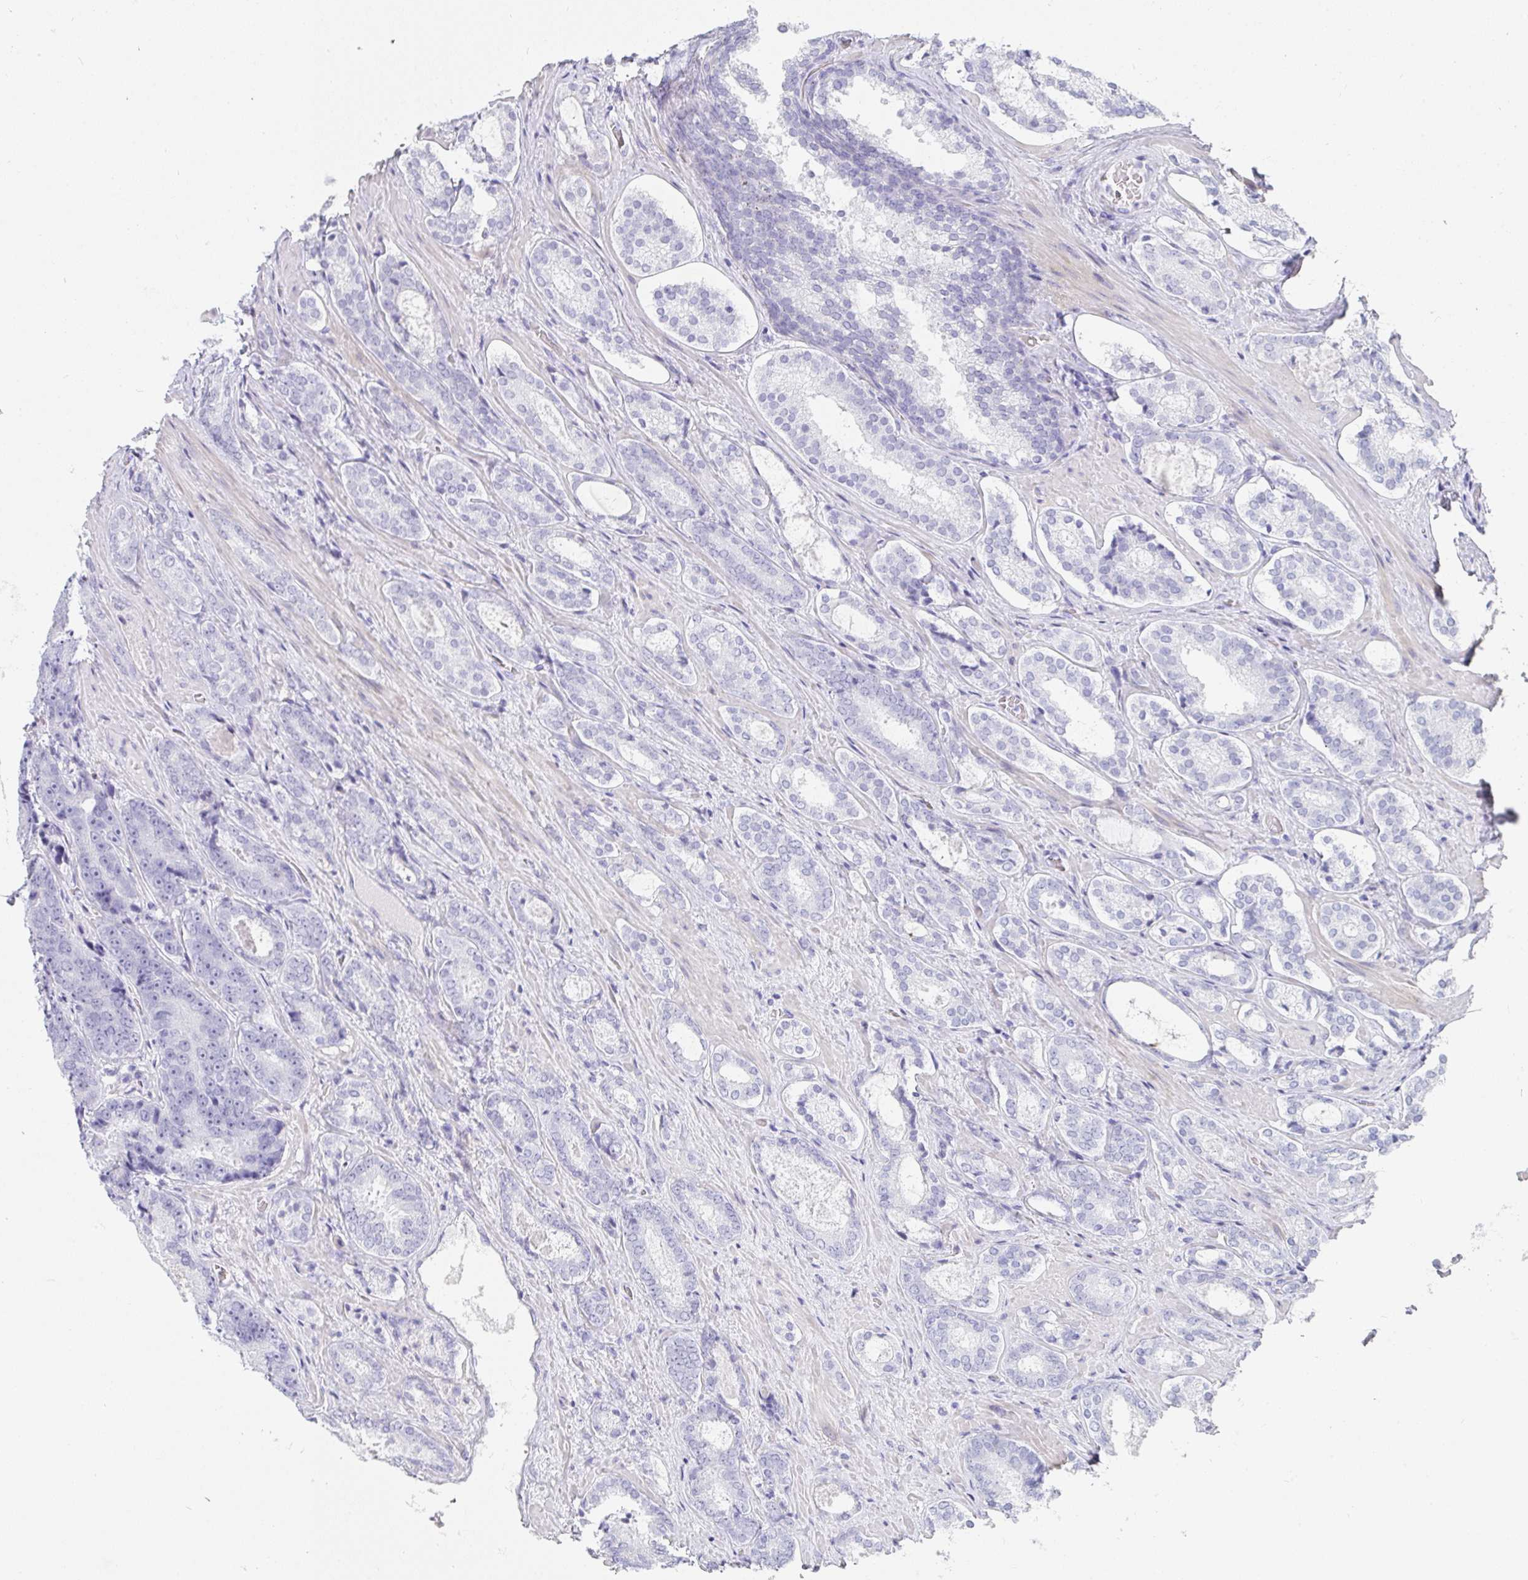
{"staining": {"intensity": "negative", "quantity": "none", "location": "none"}, "tissue": "prostate cancer", "cell_type": "Tumor cells", "image_type": "cancer", "snomed": [{"axis": "morphology", "description": "Adenocarcinoma, Low grade"}, {"axis": "topography", "description": "Prostate"}], "caption": "There is no significant staining in tumor cells of prostate low-grade adenocarcinoma.", "gene": "PRND", "patient": {"sex": "male", "age": 62}}